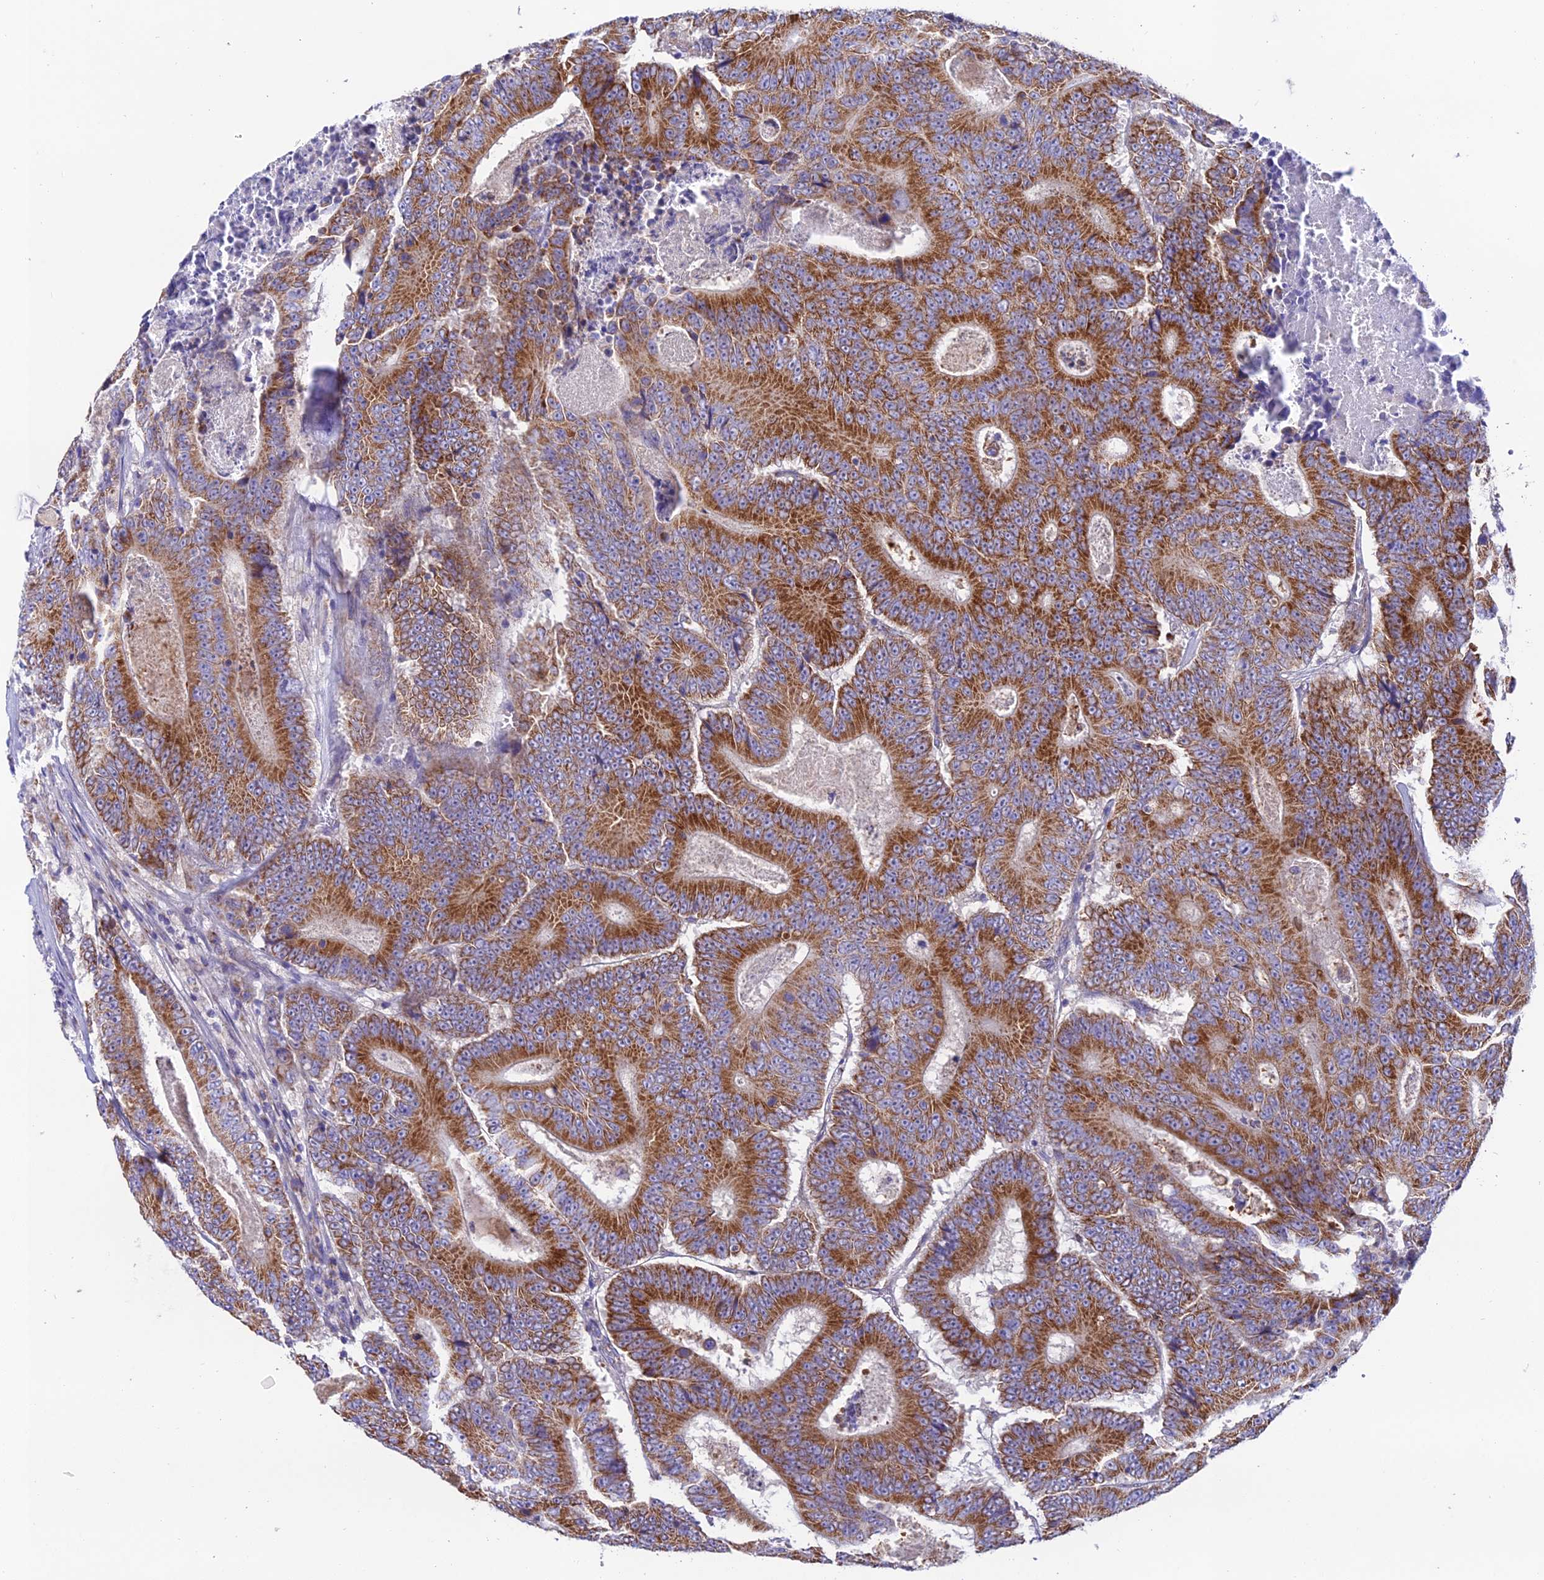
{"staining": {"intensity": "moderate", "quantity": ">75%", "location": "cytoplasmic/membranous"}, "tissue": "colorectal cancer", "cell_type": "Tumor cells", "image_type": "cancer", "snomed": [{"axis": "morphology", "description": "Adenocarcinoma, NOS"}, {"axis": "topography", "description": "Colon"}], "caption": "This image demonstrates IHC staining of human colorectal cancer (adenocarcinoma), with medium moderate cytoplasmic/membranous positivity in about >75% of tumor cells.", "gene": "HSDL2", "patient": {"sex": "male", "age": 83}}